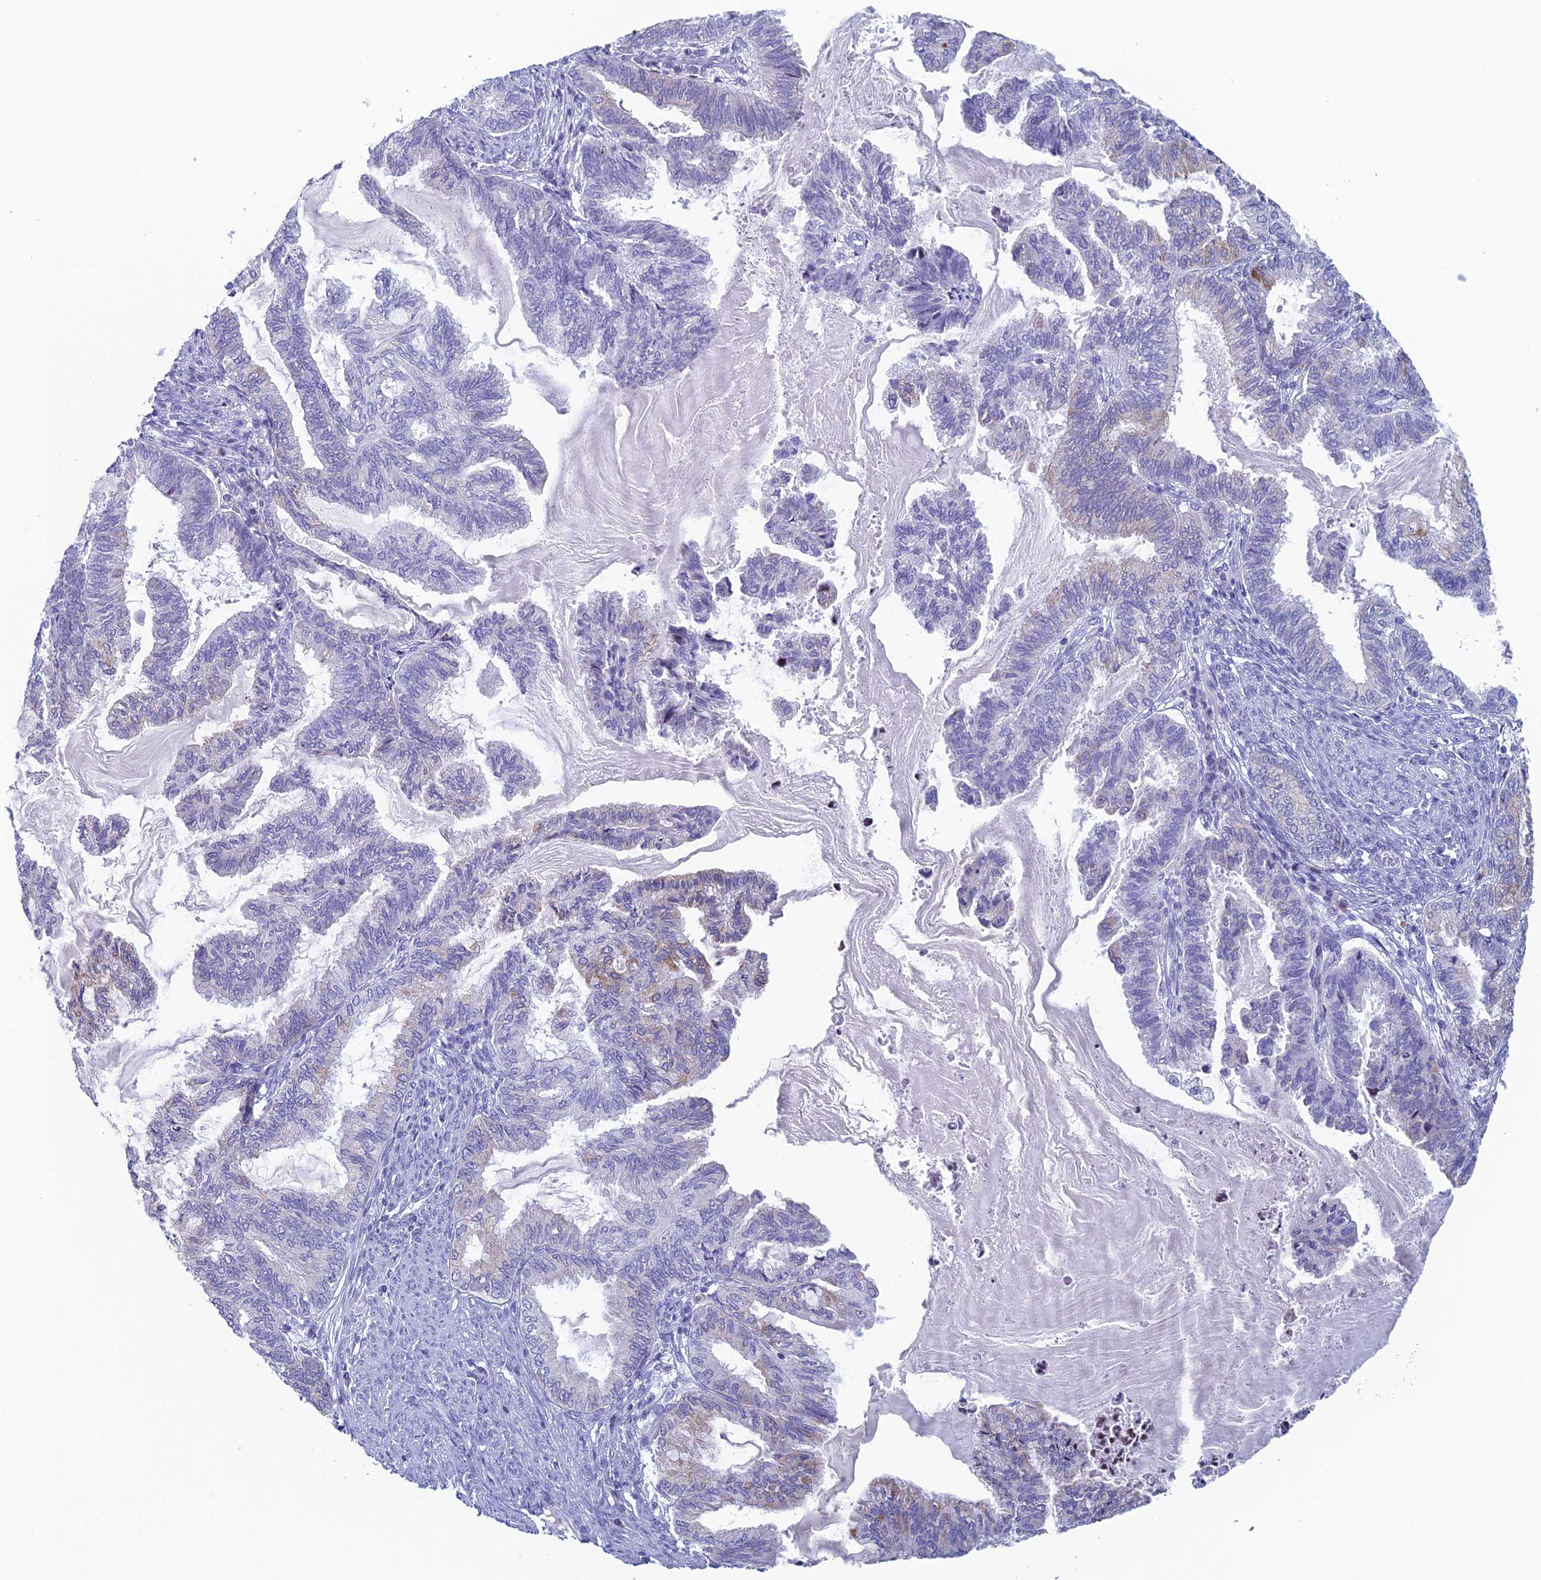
{"staining": {"intensity": "weak", "quantity": "<25%", "location": "cytoplasmic/membranous"}, "tissue": "endometrial cancer", "cell_type": "Tumor cells", "image_type": "cancer", "snomed": [{"axis": "morphology", "description": "Adenocarcinoma, NOS"}, {"axis": "topography", "description": "Endometrium"}], "caption": "This is a image of IHC staining of adenocarcinoma (endometrial), which shows no staining in tumor cells.", "gene": "REXO5", "patient": {"sex": "female", "age": 86}}